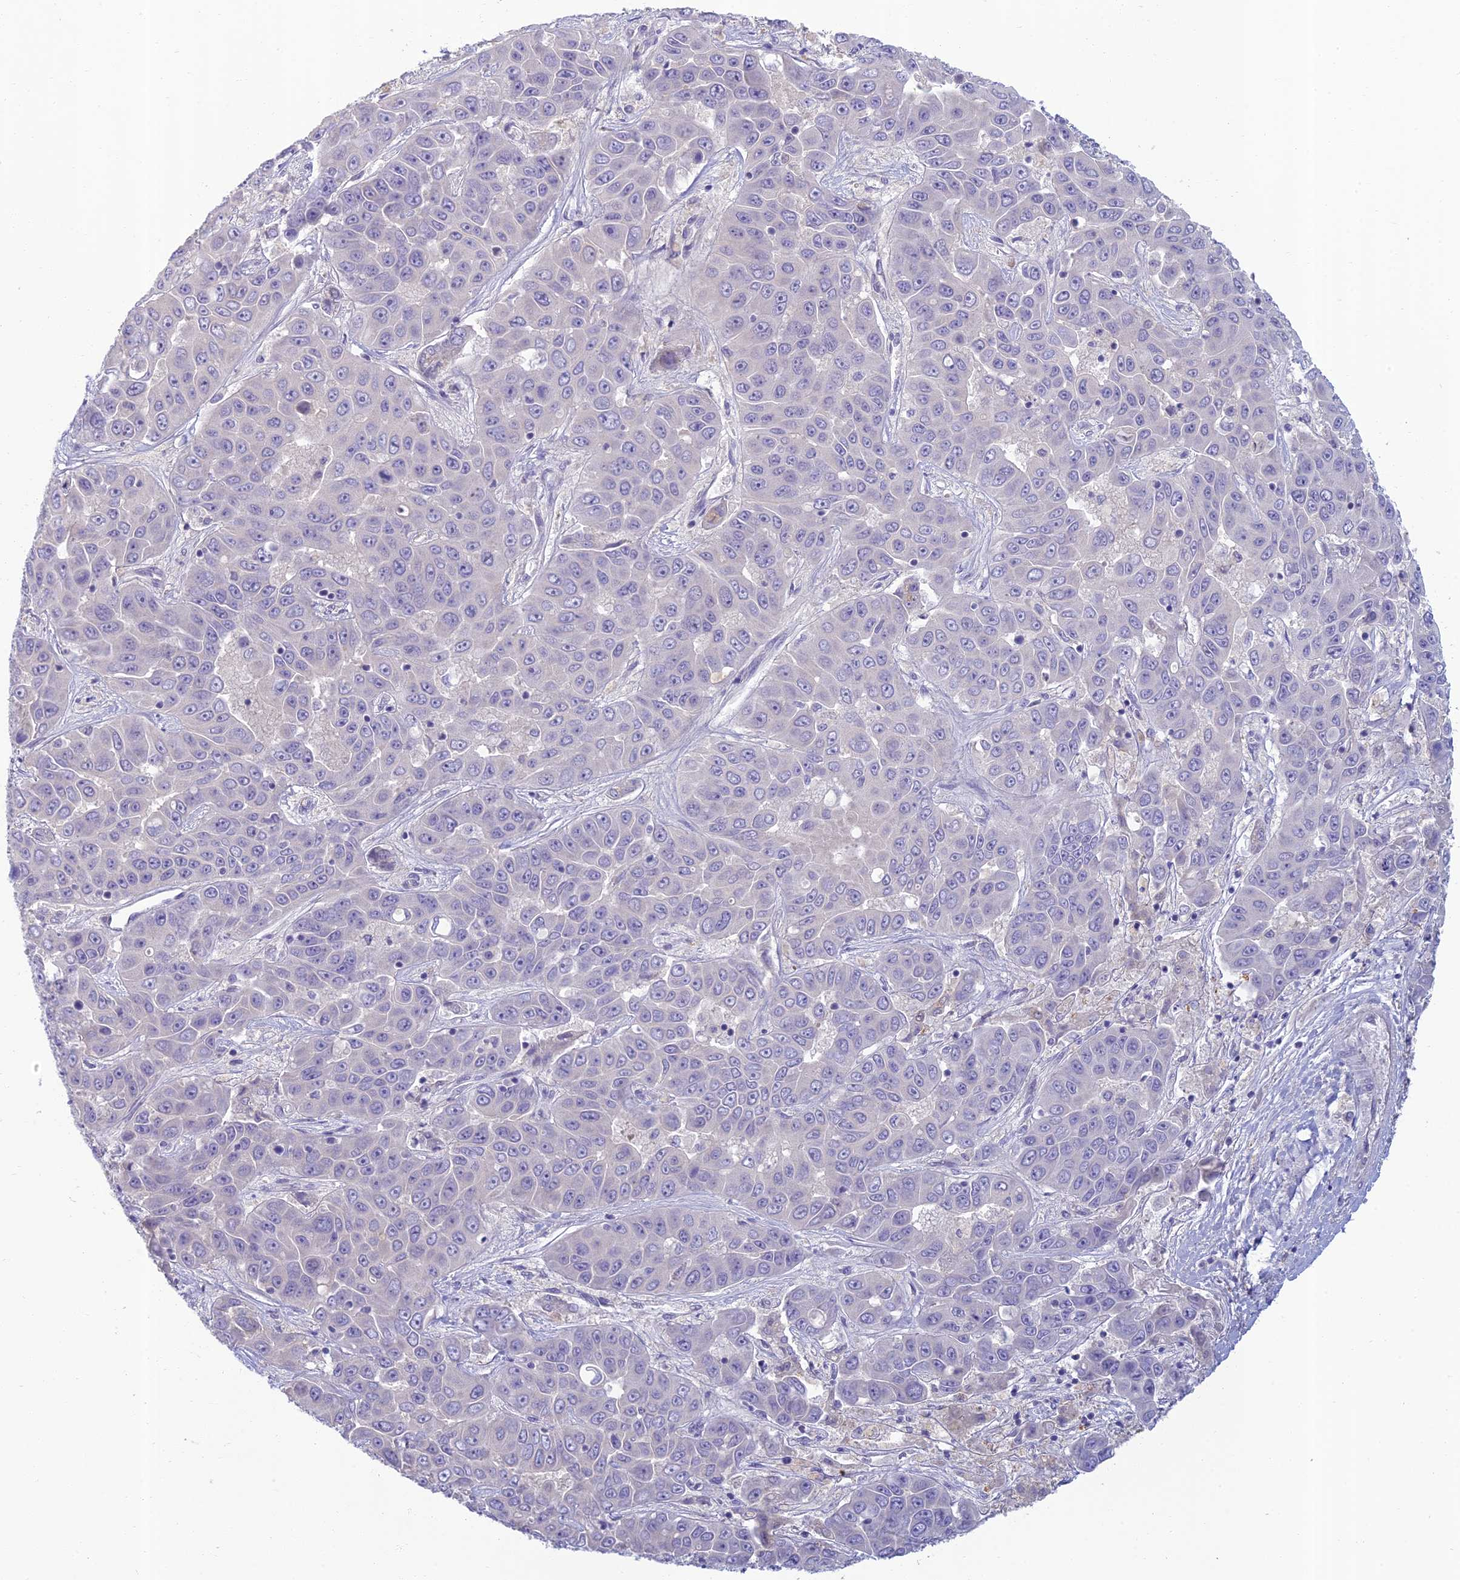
{"staining": {"intensity": "negative", "quantity": "none", "location": "none"}, "tissue": "liver cancer", "cell_type": "Tumor cells", "image_type": "cancer", "snomed": [{"axis": "morphology", "description": "Cholangiocarcinoma"}, {"axis": "topography", "description": "Liver"}], "caption": "High magnification brightfield microscopy of liver cancer stained with DAB (brown) and counterstained with hematoxylin (blue): tumor cells show no significant expression. The staining is performed using DAB (3,3'-diaminobenzidine) brown chromogen with nuclei counter-stained in using hematoxylin.", "gene": "SLC25A41", "patient": {"sex": "female", "age": 52}}